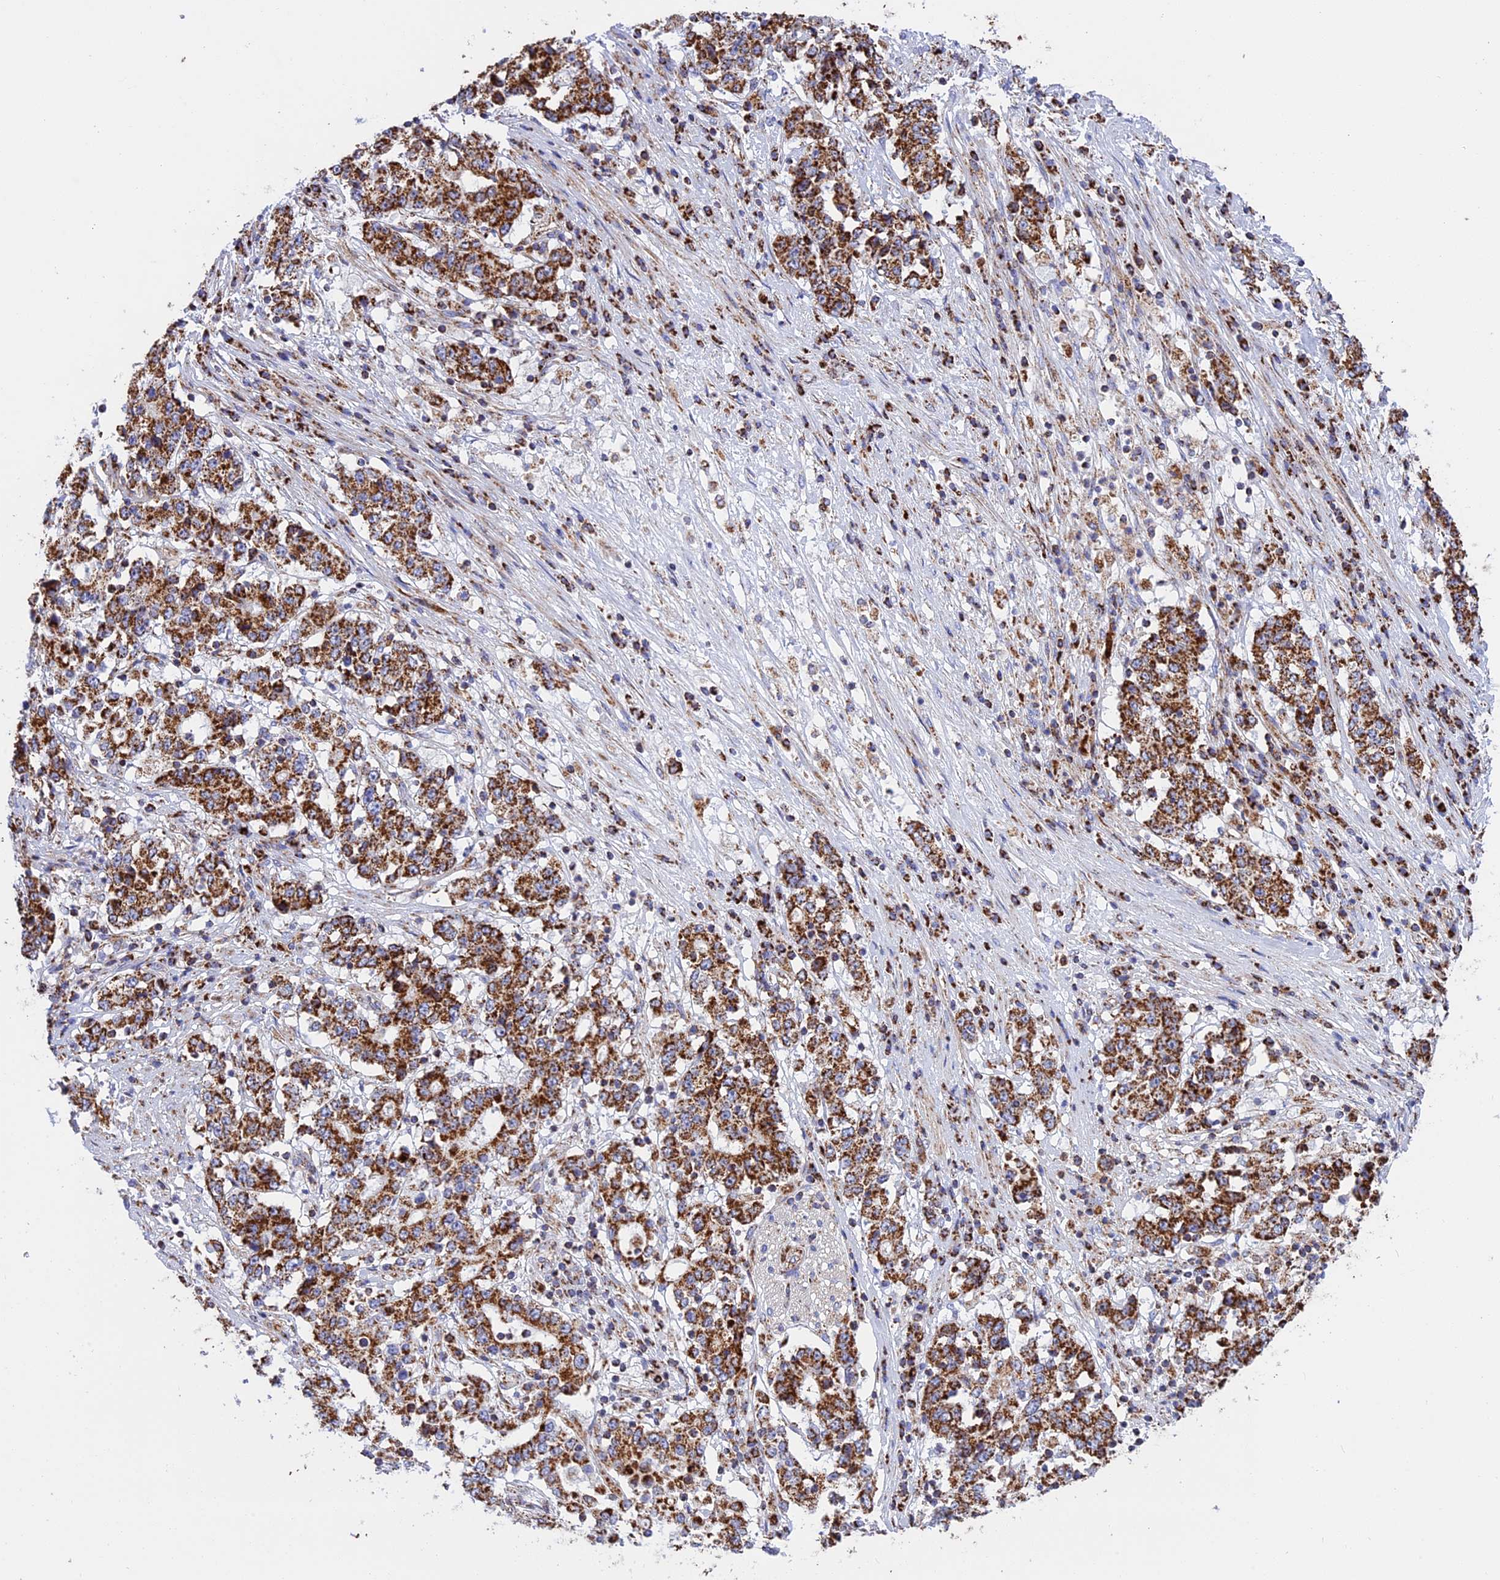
{"staining": {"intensity": "strong", "quantity": ">75%", "location": "cytoplasmic/membranous"}, "tissue": "stomach cancer", "cell_type": "Tumor cells", "image_type": "cancer", "snomed": [{"axis": "morphology", "description": "Adenocarcinoma, NOS"}, {"axis": "topography", "description": "Stomach"}], "caption": "This is a micrograph of IHC staining of stomach cancer, which shows strong positivity in the cytoplasmic/membranous of tumor cells.", "gene": "UQCRB", "patient": {"sex": "male", "age": 59}}